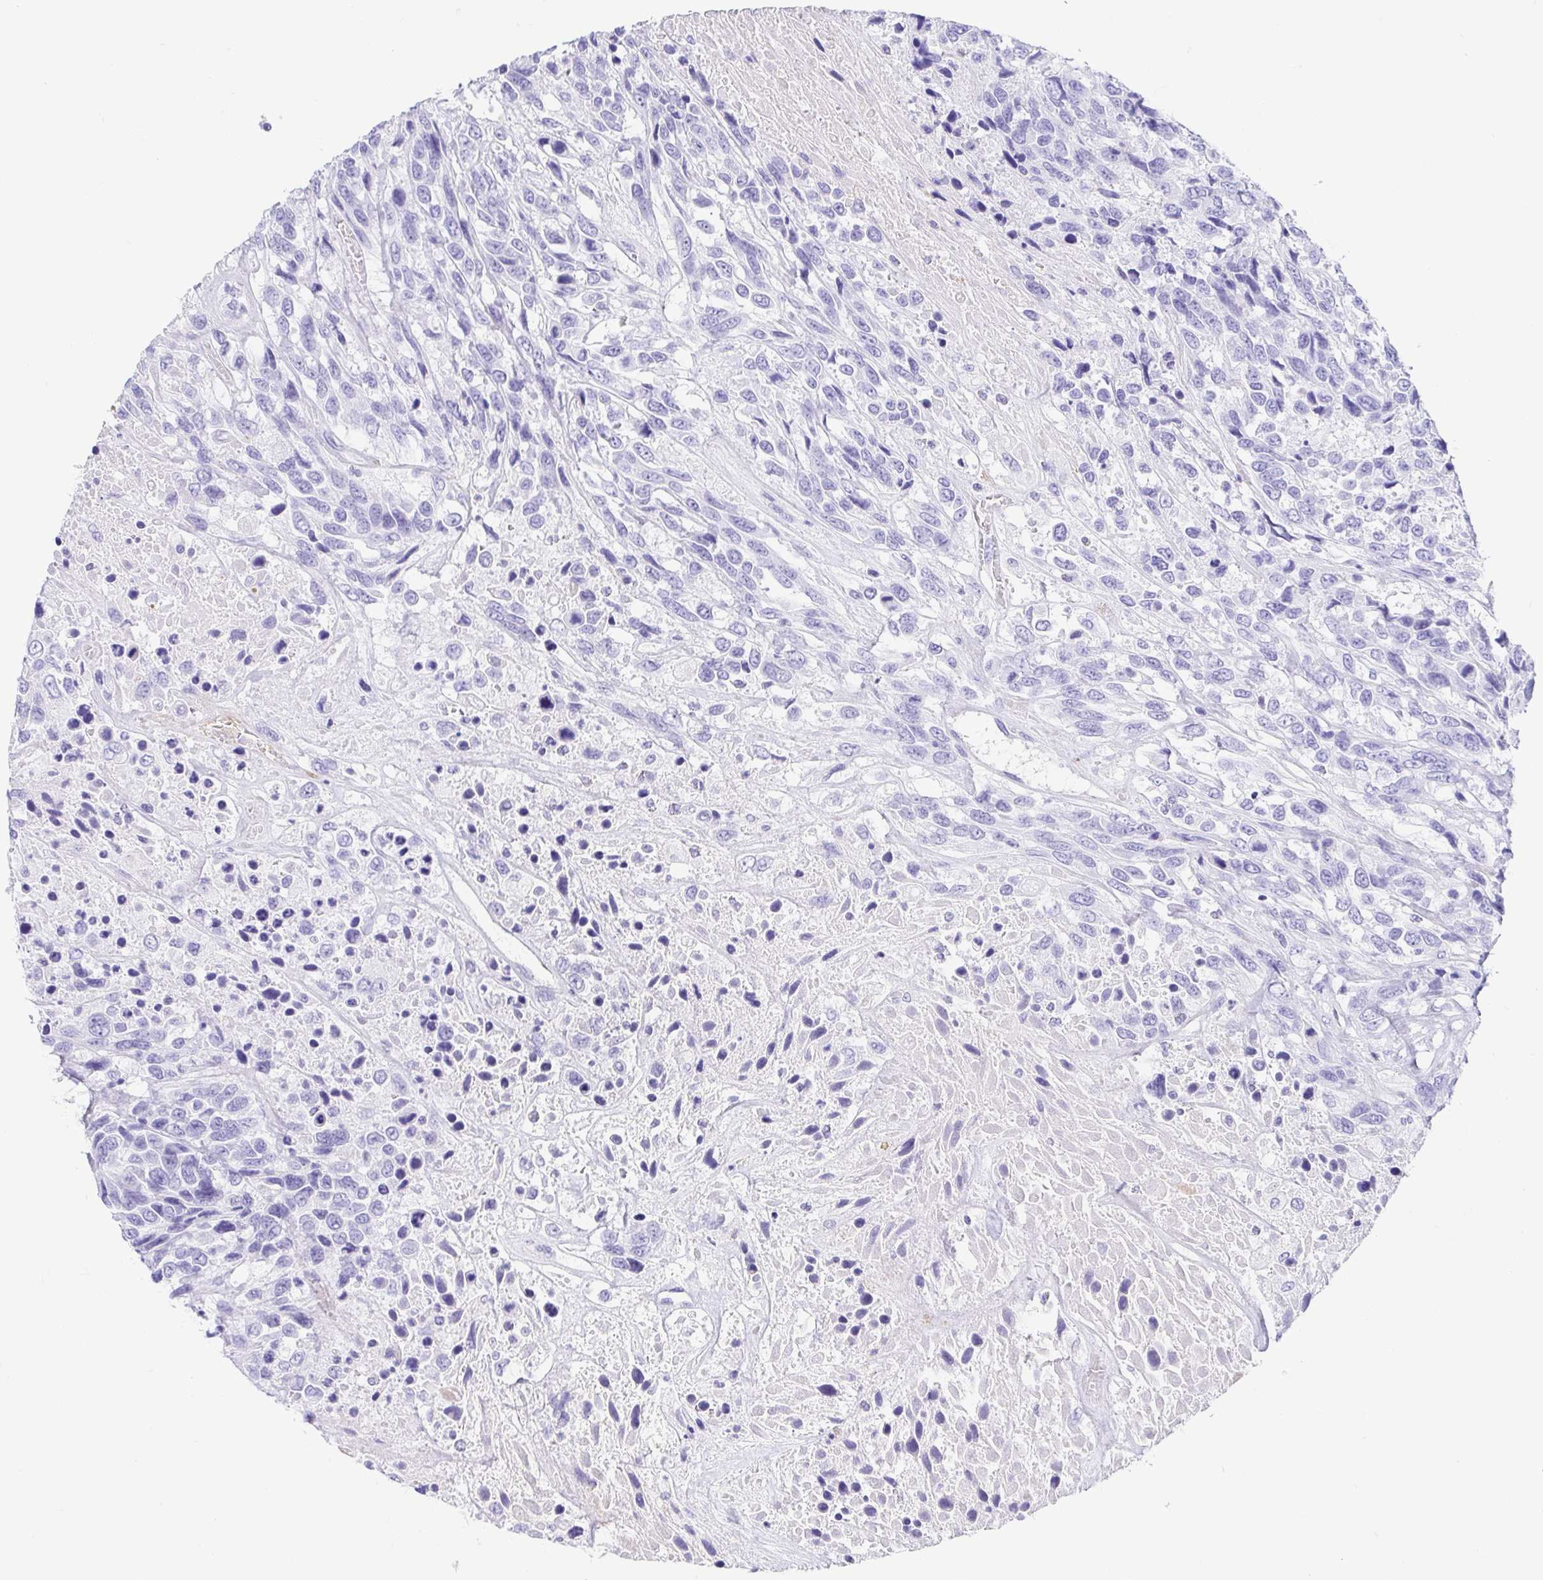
{"staining": {"intensity": "negative", "quantity": "none", "location": "none"}, "tissue": "urothelial cancer", "cell_type": "Tumor cells", "image_type": "cancer", "snomed": [{"axis": "morphology", "description": "Urothelial carcinoma, High grade"}, {"axis": "topography", "description": "Urinary bladder"}], "caption": "Tumor cells are negative for brown protein staining in urothelial cancer.", "gene": "GKN1", "patient": {"sex": "female", "age": 70}}